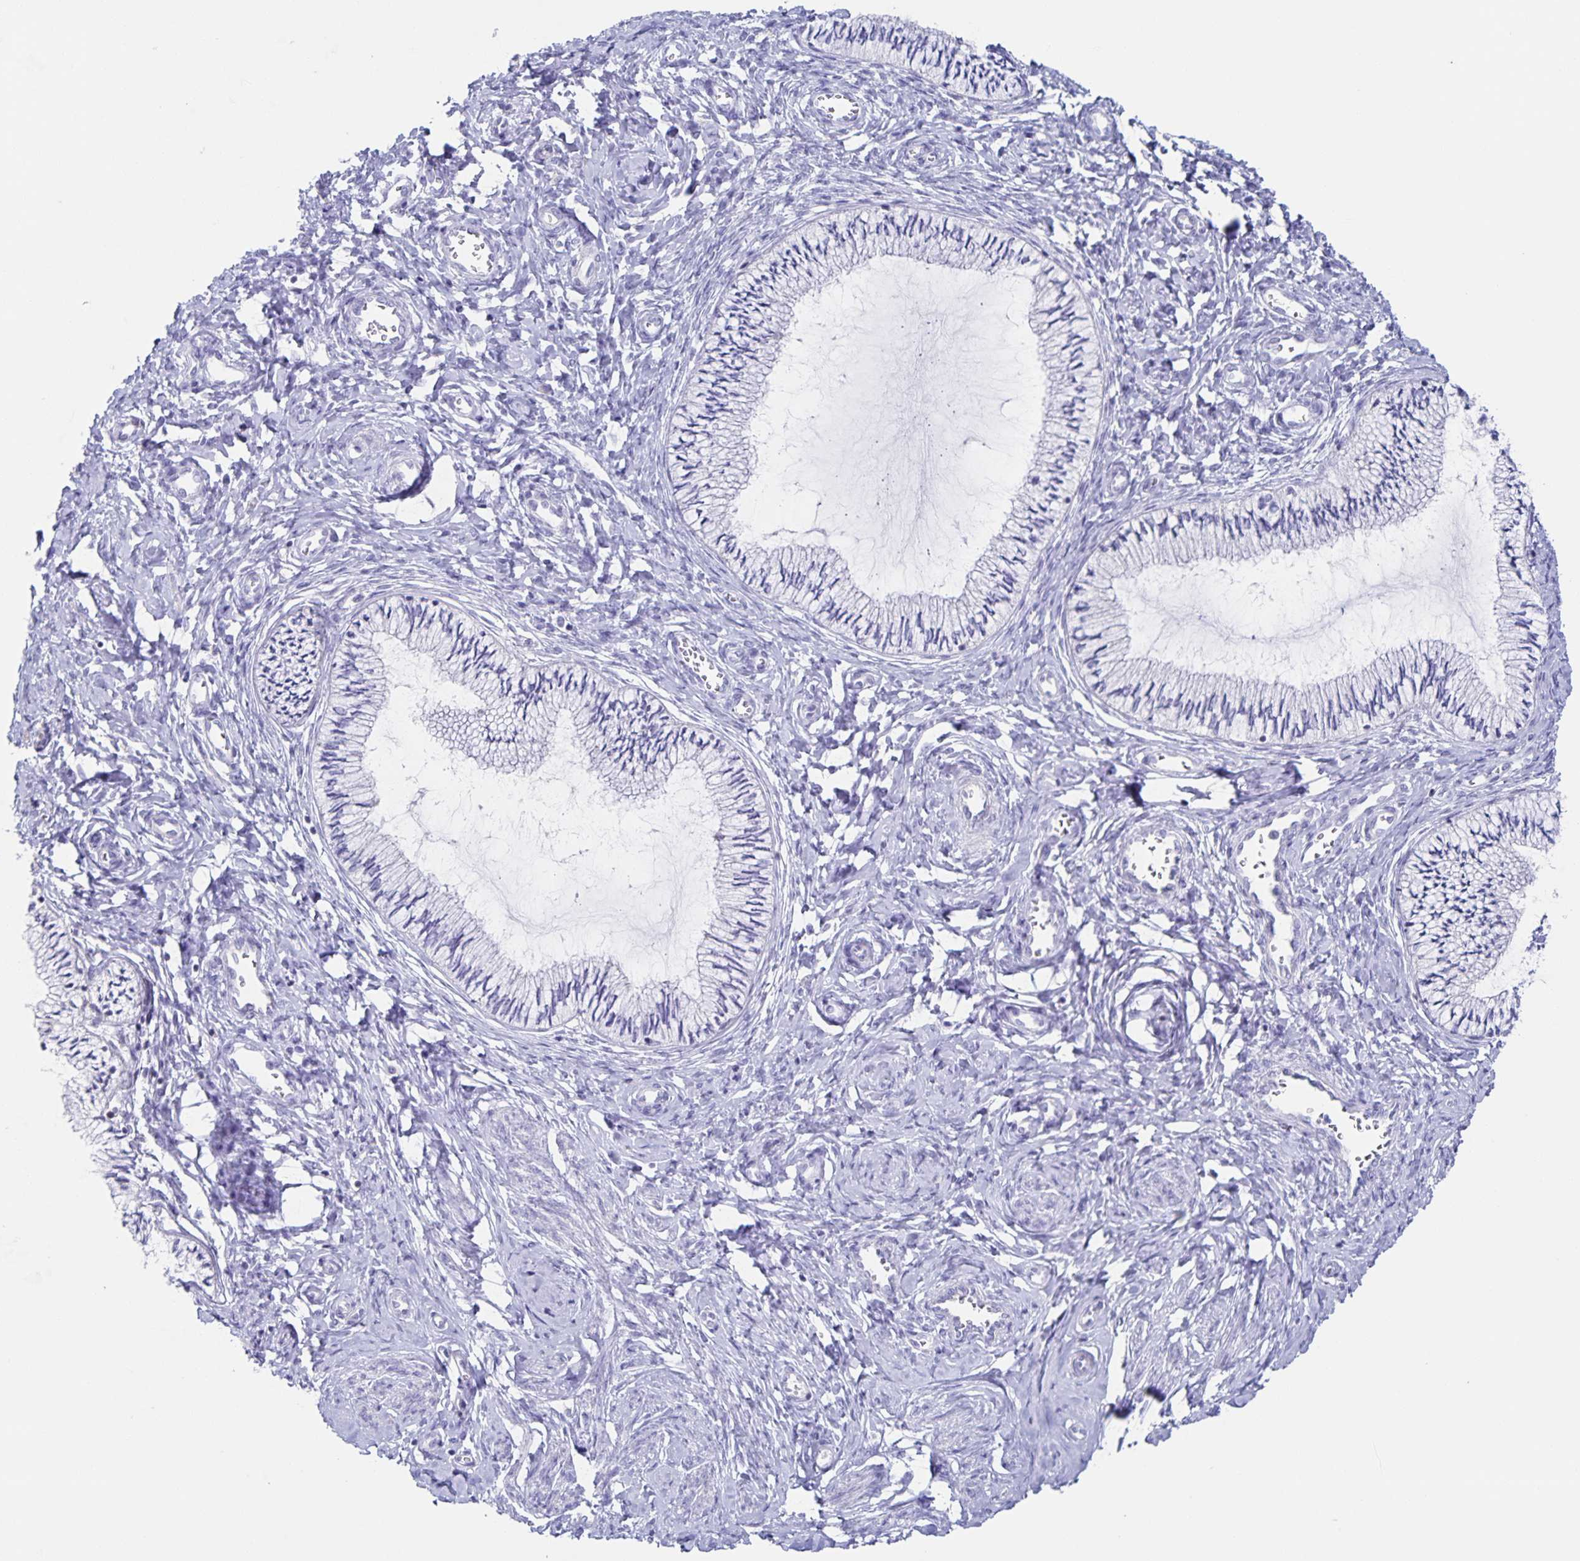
{"staining": {"intensity": "negative", "quantity": "none", "location": "none"}, "tissue": "cervix", "cell_type": "Glandular cells", "image_type": "normal", "snomed": [{"axis": "morphology", "description": "Normal tissue, NOS"}, {"axis": "topography", "description": "Cervix"}], "caption": "DAB (3,3'-diaminobenzidine) immunohistochemical staining of benign cervix exhibits no significant positivity in glandular cells. Brightfield microscopy of immunohistochemistry (IHC) stained with DAB (brown) and hematoxylin (blue), captured at high magnification.", "gene": "RPL36A", "patient": {"sex": "female", "age": 24}}